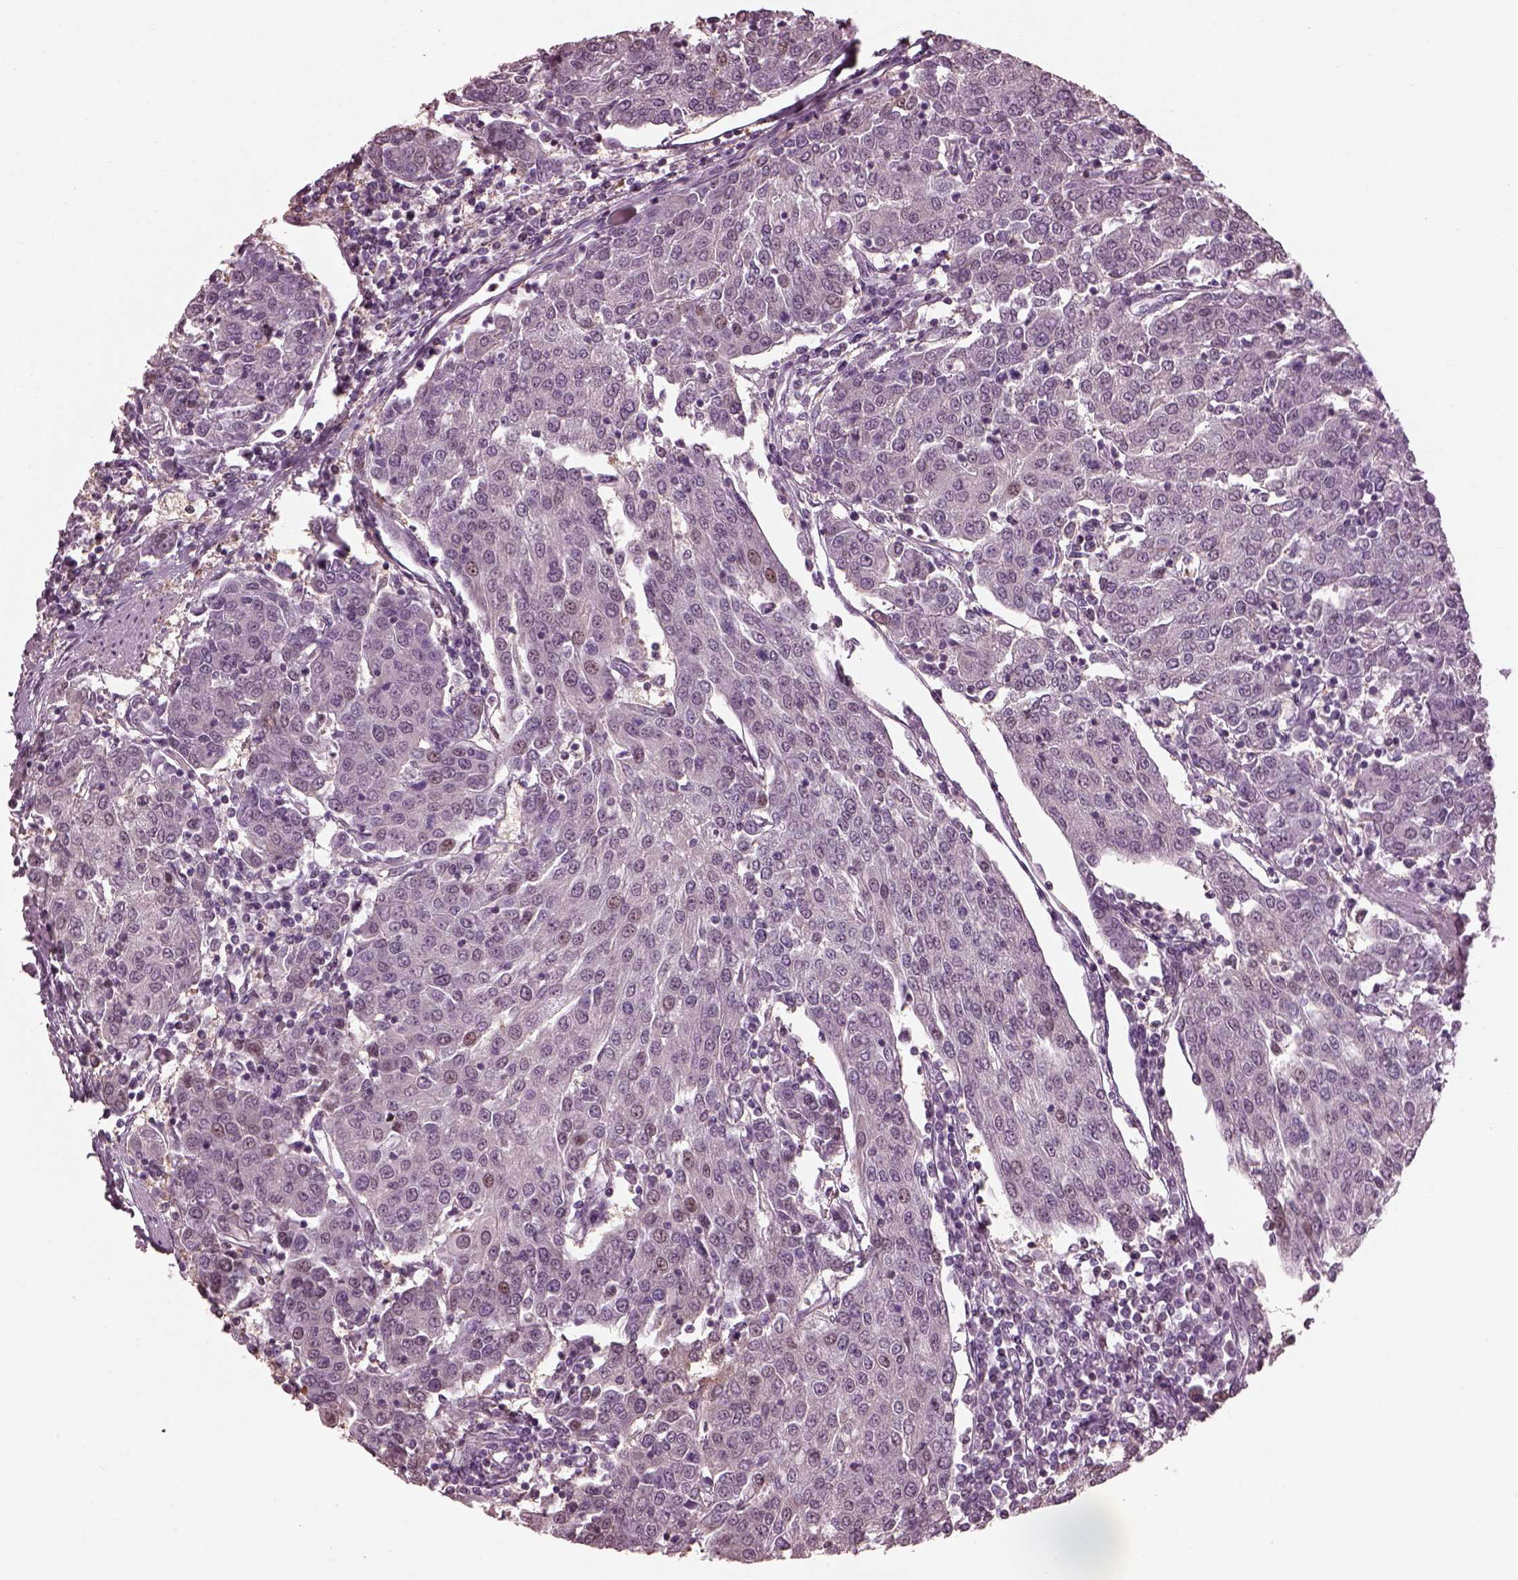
{"staining": {"intensity": "negative", "quantity": "none", "location": "none"}, "tissue": "urothelial cancer", "cell_type": "Tumor cells", "image_type": "cancer", "snomed": [{"axis": "morphology", "description": "Urothelial carcinoma, High grade"}, {"axis": "topography", "description": "Urinary bladder"}], "caption": "There is no significant expression in tumor cells of urothelial carcinoma (high-grade).", "gene": "BFSP1", "patient": {"sex": "female", "age": 85}}